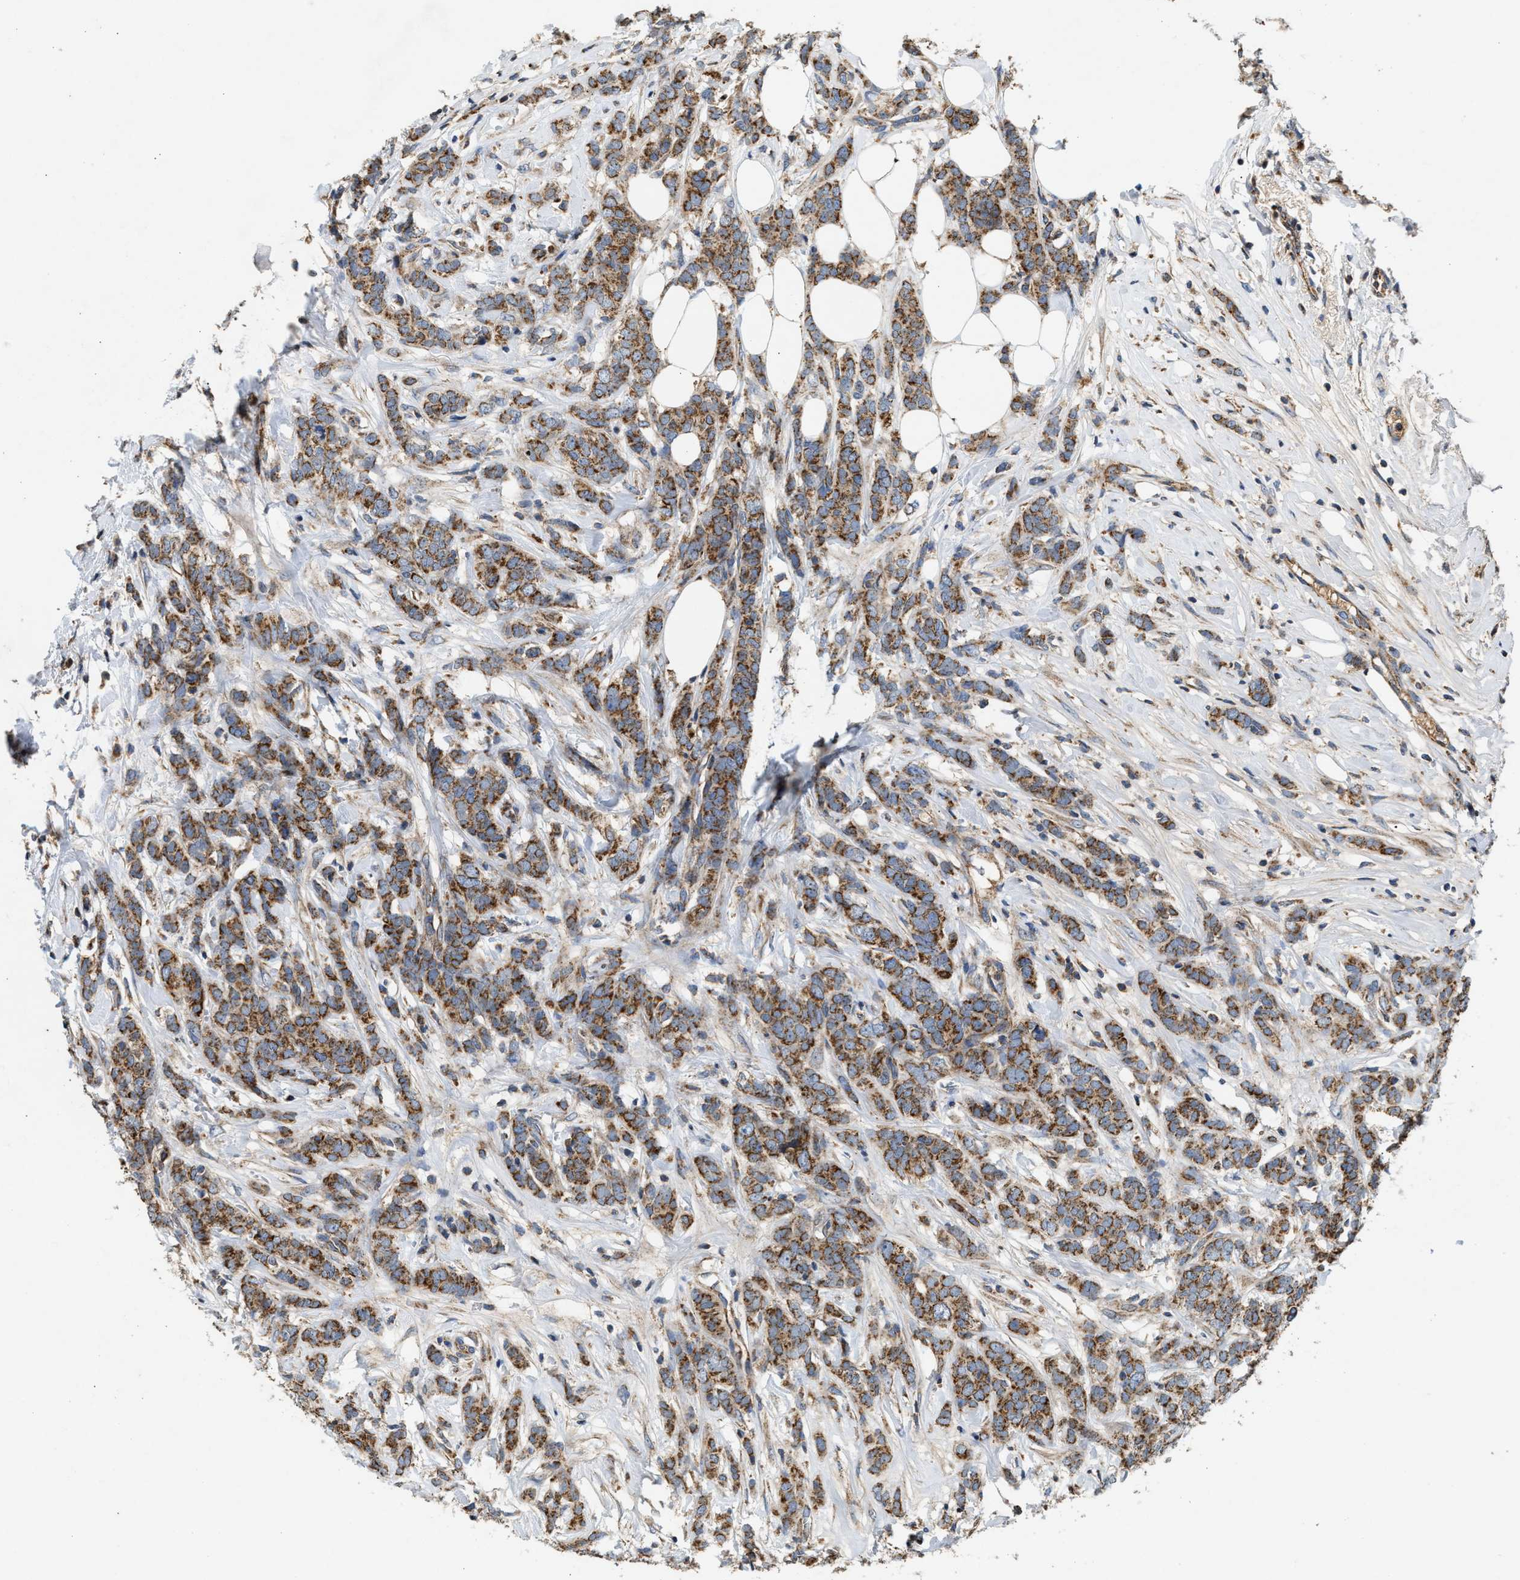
{"staining": {"intensity": "moderate", "quantity": ">75%", "location": "cytoplasmic/membranous"}, "tissue": "breast cancer", "cell_type": "Tumor cells", "image_type": "cancer", "snomed": [{"axis": "morphology", "description": "Lobular carcinoma"}, {"axis": "topography", "description": "Skin"}, {"axis": "topography", "description": "Breast"}], "caption": "Brown immunohistochemical staining in breast cancer reveals moderate cytoplasmic/membranous positivity in approximately >75% of tumor cells.", "gene": "TACO1", "patient": {"sex": "female", "age": 46}}